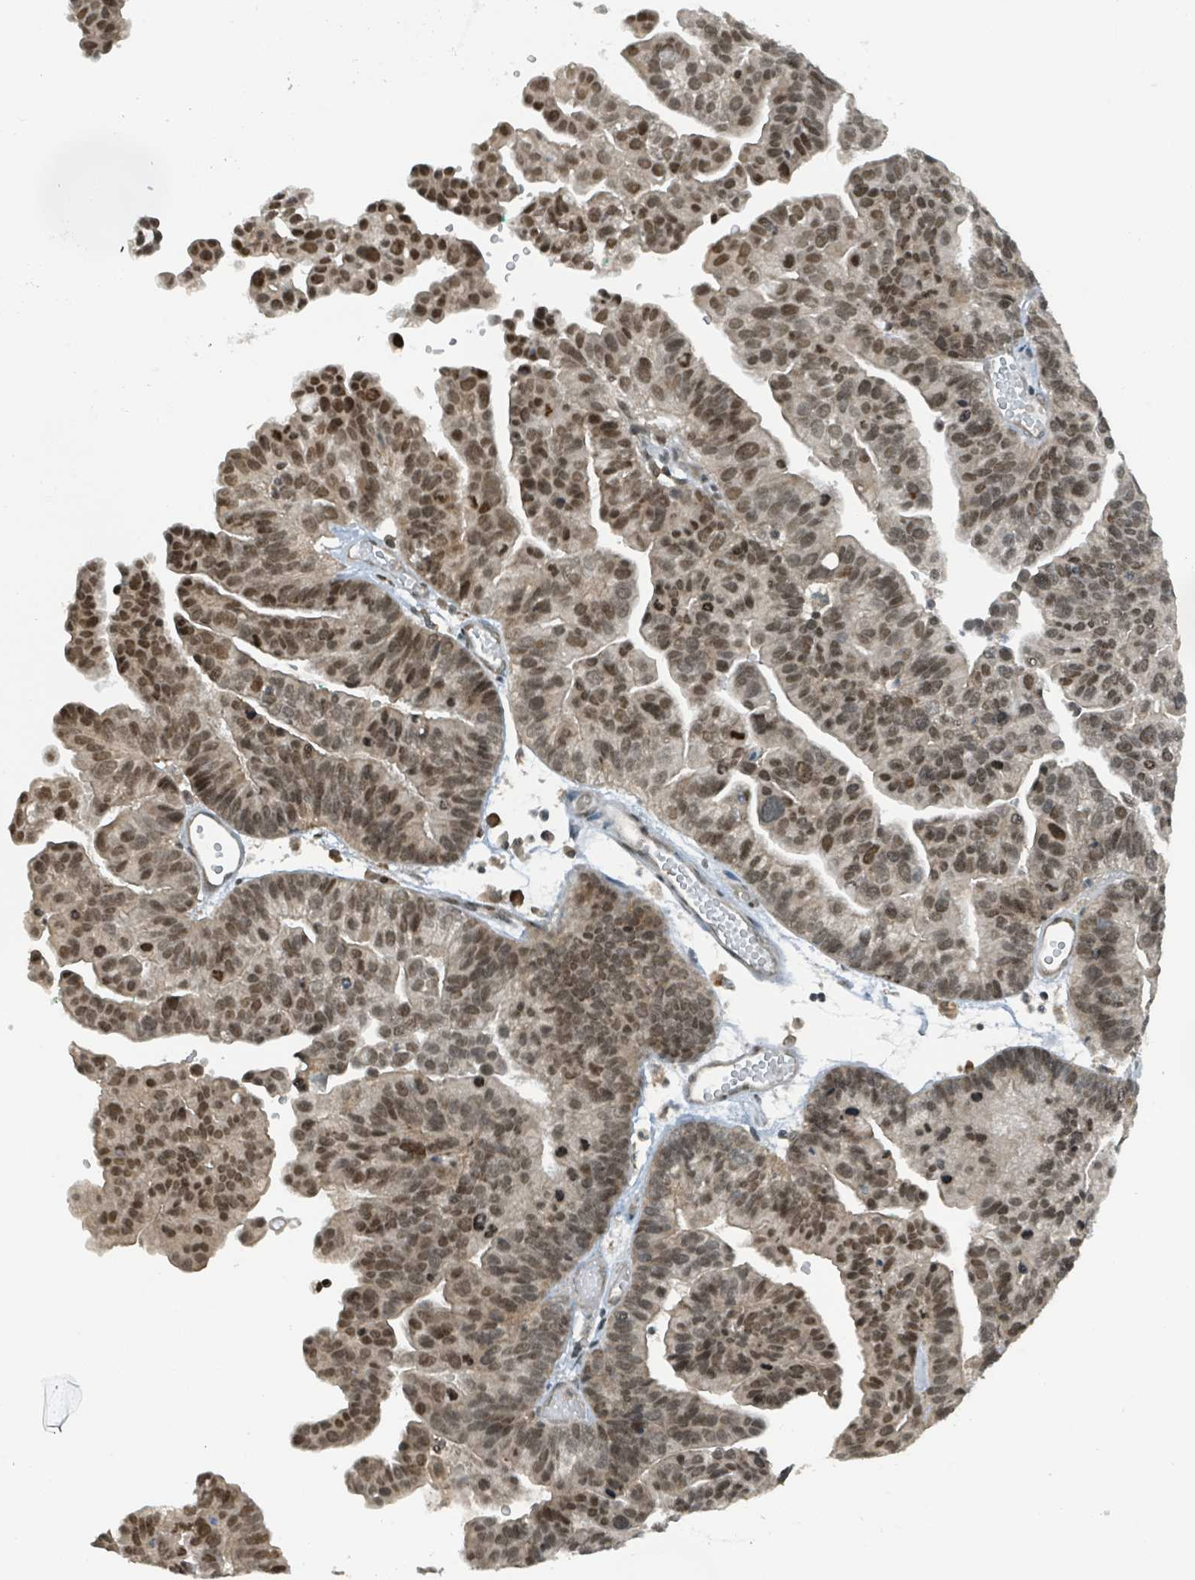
{"staining": {"intensity": "moderate", "quantity": ">75%", "location": "nuclear"}, "tissue": "ovarian cancer", "cell_type": "Tumor cells", "image_type": "cancer", "snomed": [{"axis": "morphology", "description": "Cystadenocarcinoma, serous, NOS"}, {"axis": "topography", "description": "Ovary"}], "caption": "Immunohistochemical staining of human ovarian serous cystadenocarcinoma reveals medium levels of moderate nuclear expression in about >75% of tumor cells.", "gene": "PHIP", "patient": {"sex": "female", "age": 56}}